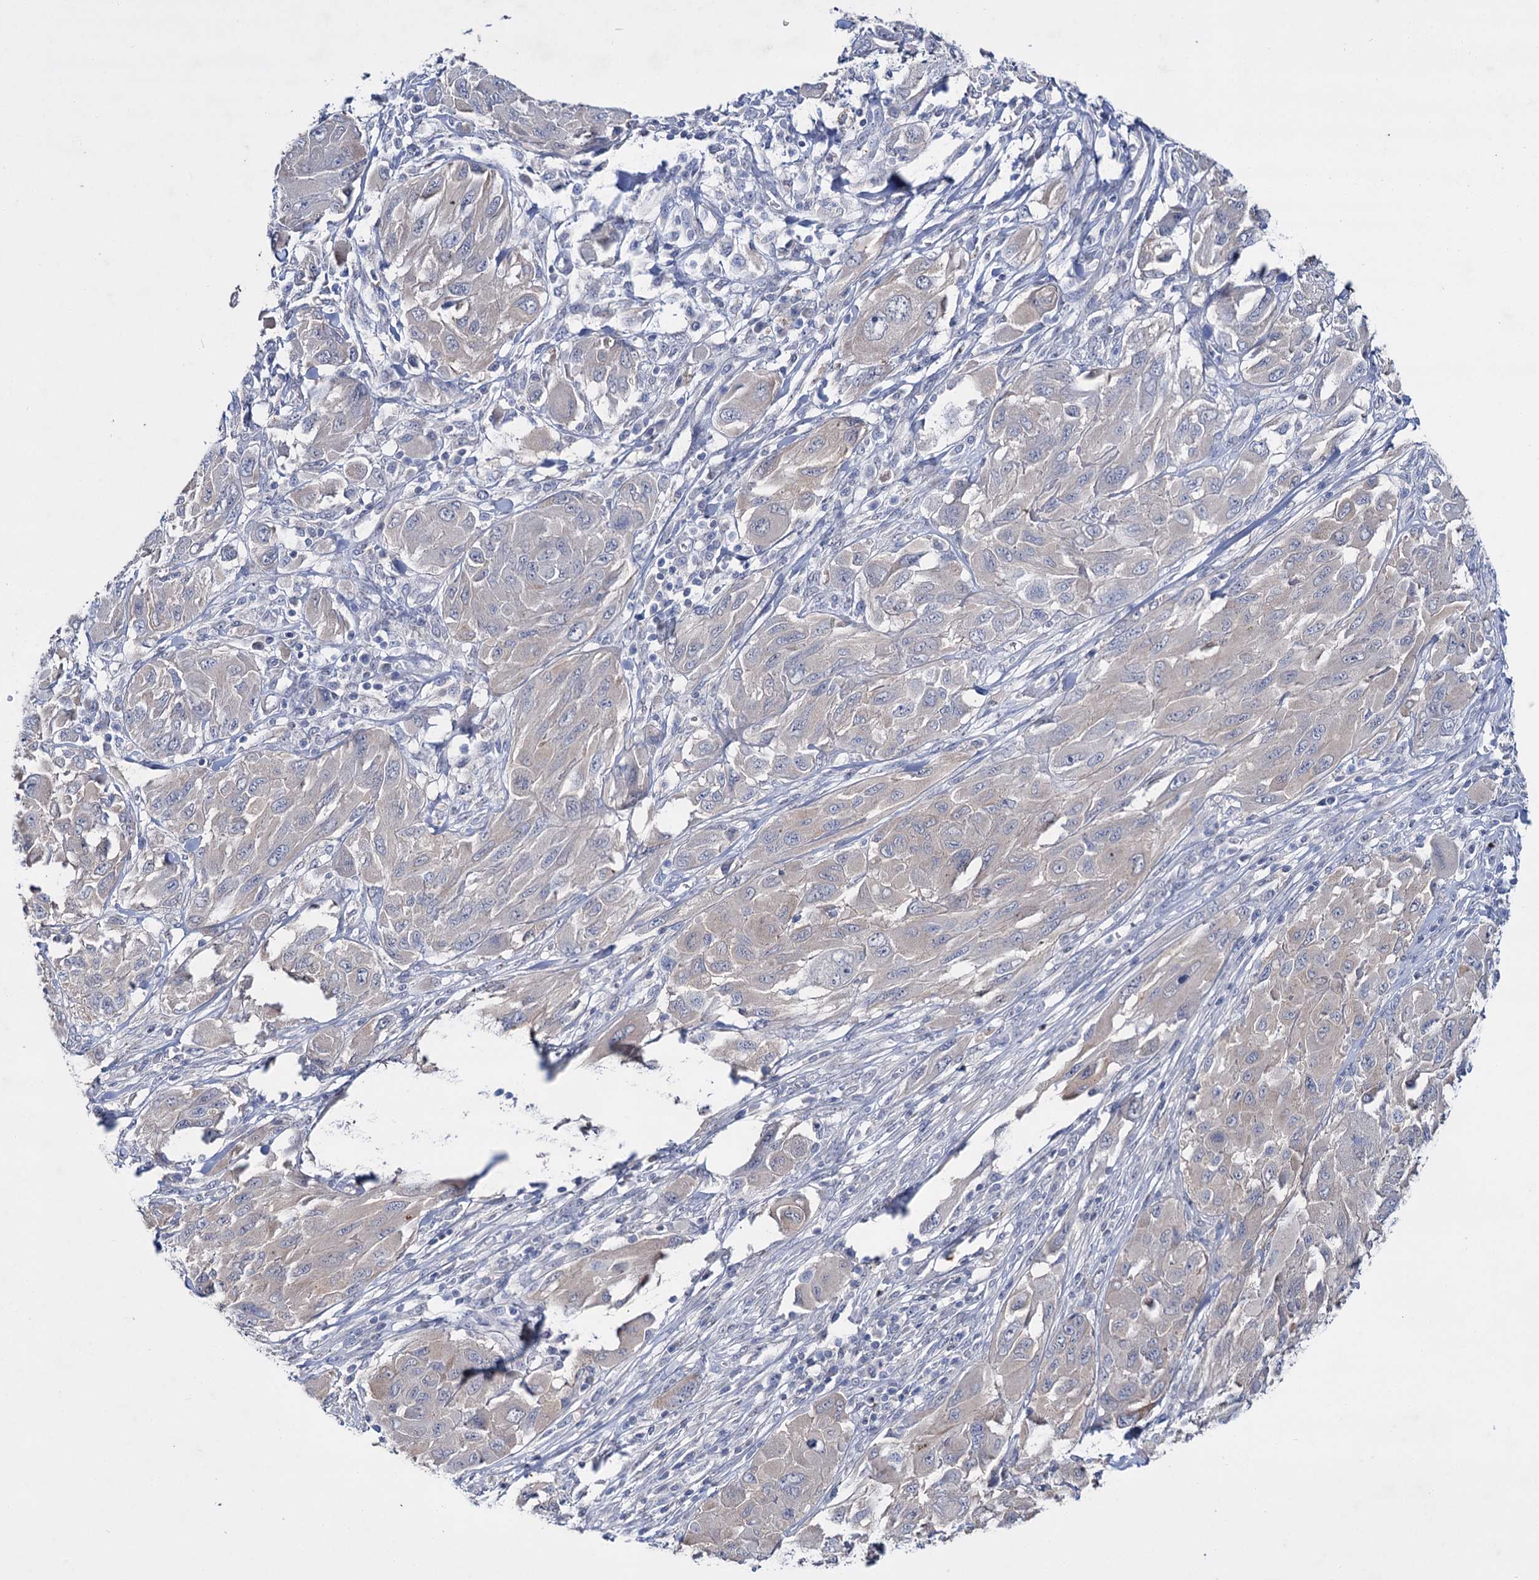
{"staining": {"intensity": "negative", "quantity": "none", "location": "none"}, "tissue": "melanoma", "cell_type": "Tumor cells", "image_type": "cancer", "snomed": [{"axis": "morphology", "description": "Malignant melanoma, NOS"}, {"axis": "topography", "description": "Skin"}], "caption": "DAB (3,3'-diaminobenzidine) immunohistochemical staining of human malignant melanoma exhibits no significant positivity in tumor cells. (DAB immunohistochemistry visualized using brightfield microscopy, high magnification).", "gene": "LYZL4", "patient": {"sex": "female", "age": 91}}